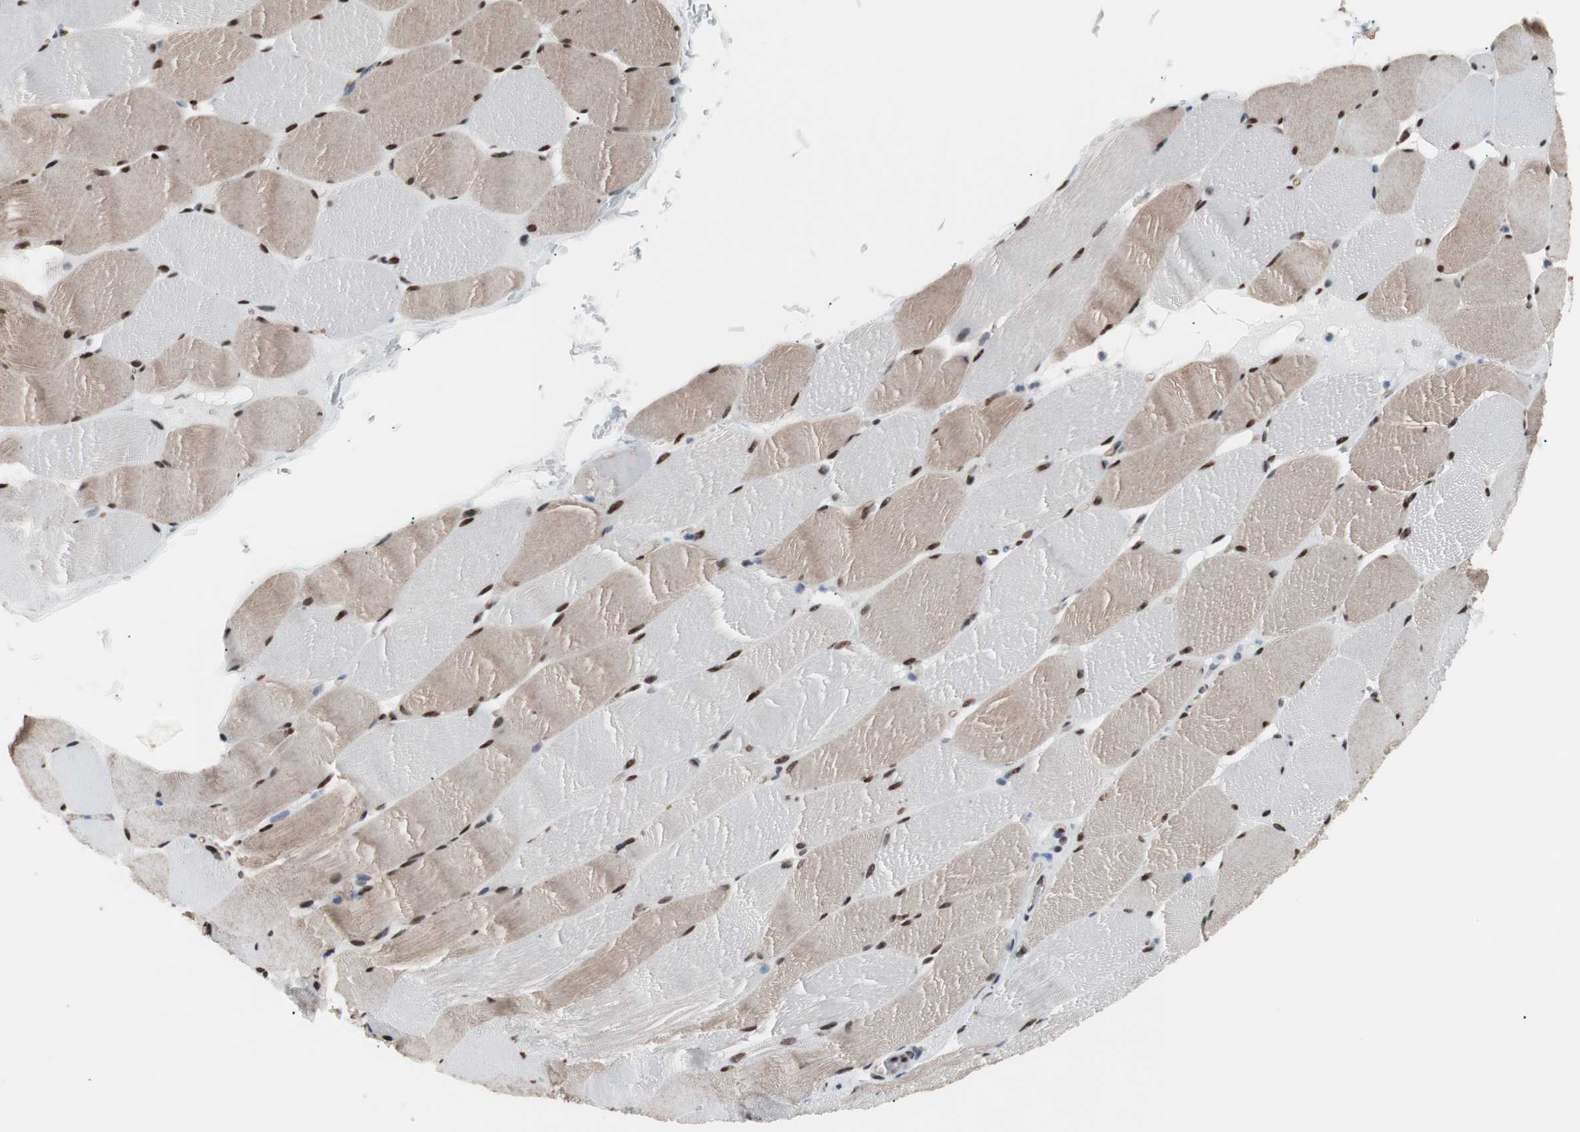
{"staining": {"intensity": "moderate", "quantity": "25%-75%", "location": "cytoplasmic/membranous,nuclear"}, "tissue": "skeletal muscle", "cell_type": "Myocytes", "image_type": "normal", "snomed": [{"axis": "morphology", "description": "Normal tissue, NOS"}, {"axis": "topography", "description": "Skeletal muscle"}], "caption": "Protein staining by immunohistochemistry (IHC) demonstrates moderate cytoplasmic/membranous,nuclear positivity in about 25%-75% of myocytes in unremarkable skeletal muscle.", "gene": "POGZ", "patient": {"sex": "male", "age": 62}}